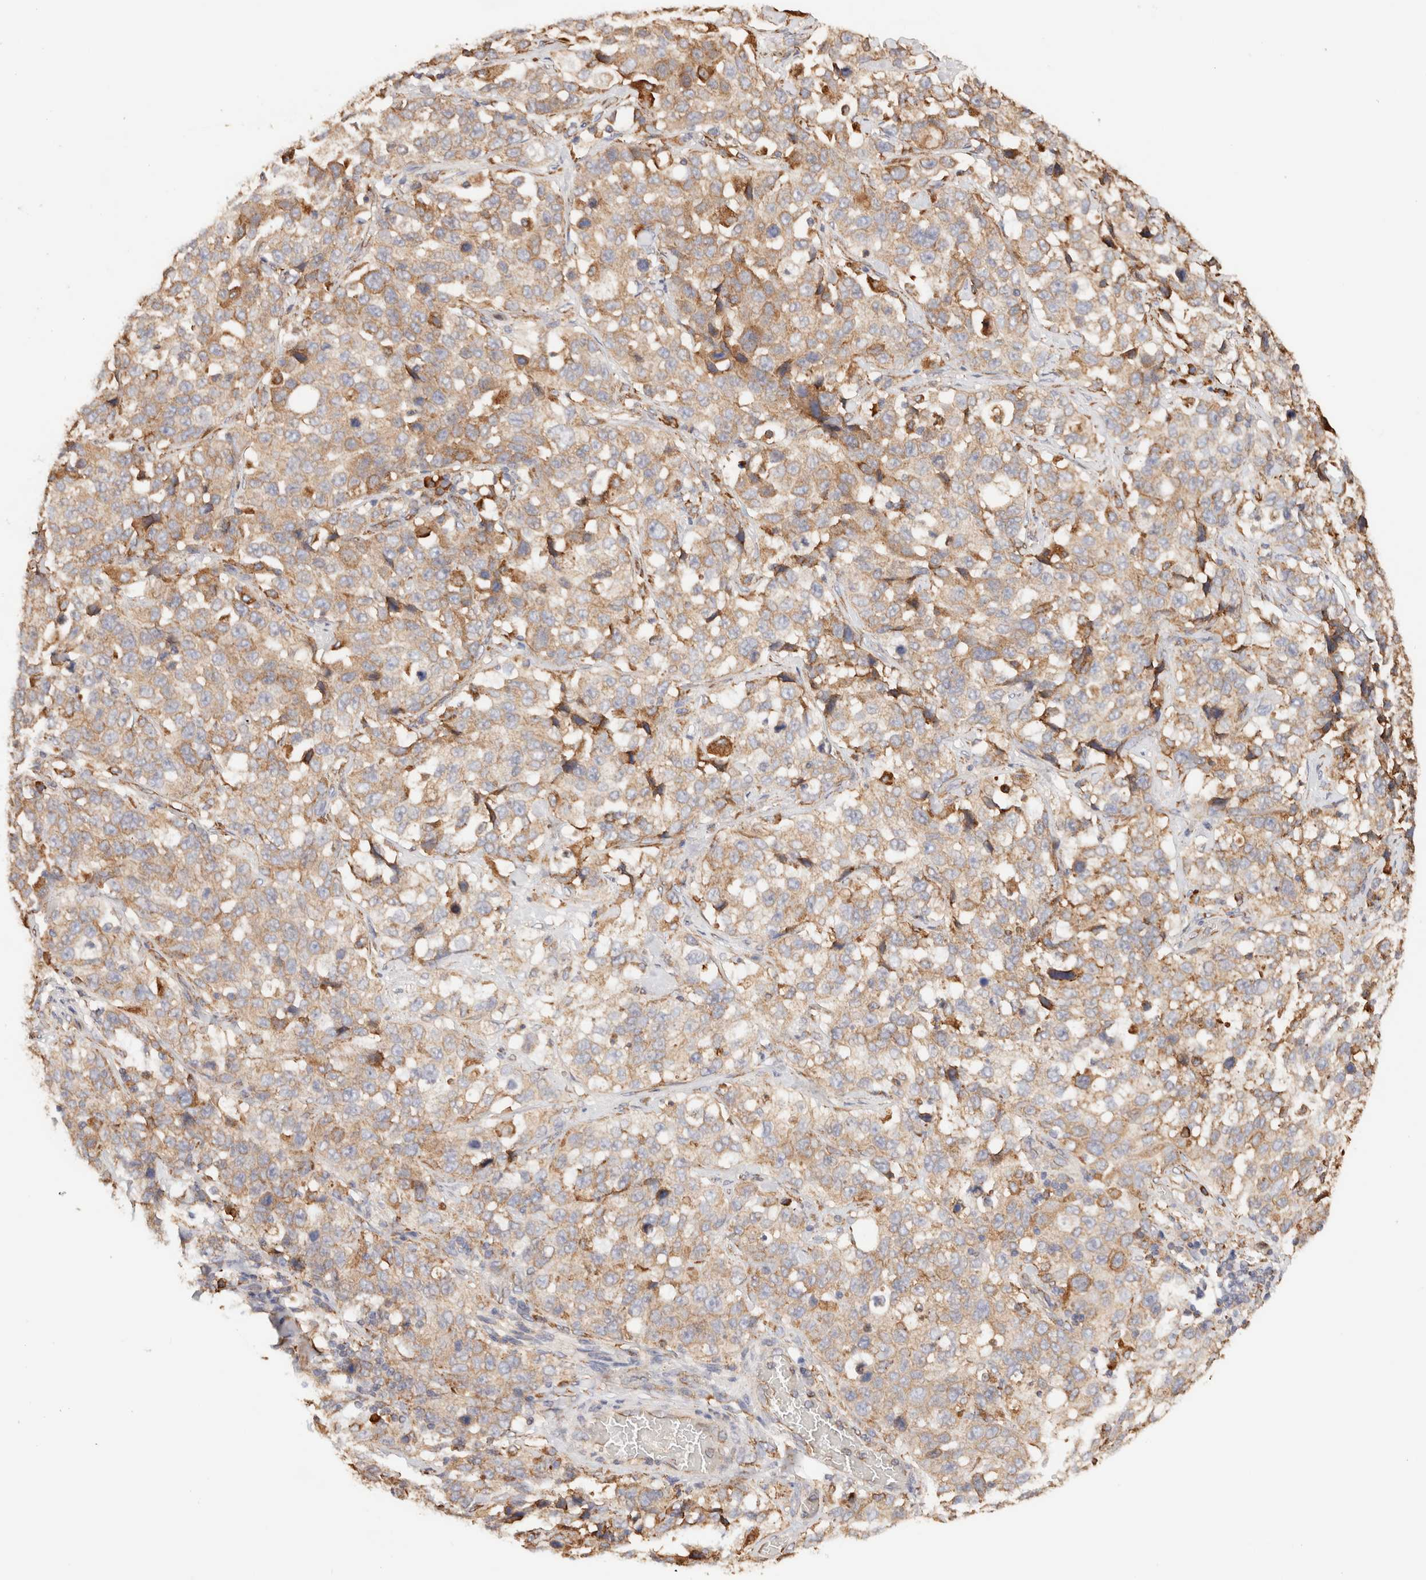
{"staining": {"intensity": "moderate", "quantity": ">75%", "location": "cytoplasmic/membranous"}, "tissue": "stomach cancer", "cell_type": "Tumor cells", "image_type": "cancer", "snomed": [{"axis": "morphology", "description": "Normal tissue, NOS"}, {"axis": "morphology", "description": "Adenocarcinoma, NOS"}, {"axis": "topography", "description": "Stomach"}], "caption": "This photomicrograph shows immunohistochemistry (IHC) staining of human adenocarcinoma (stomach), with medium moderate cytoplasmic/membranous positivity in approximately >75% of tumor cells.", "gene": "FER", "patient": {"sex": "male", "age": 48}}